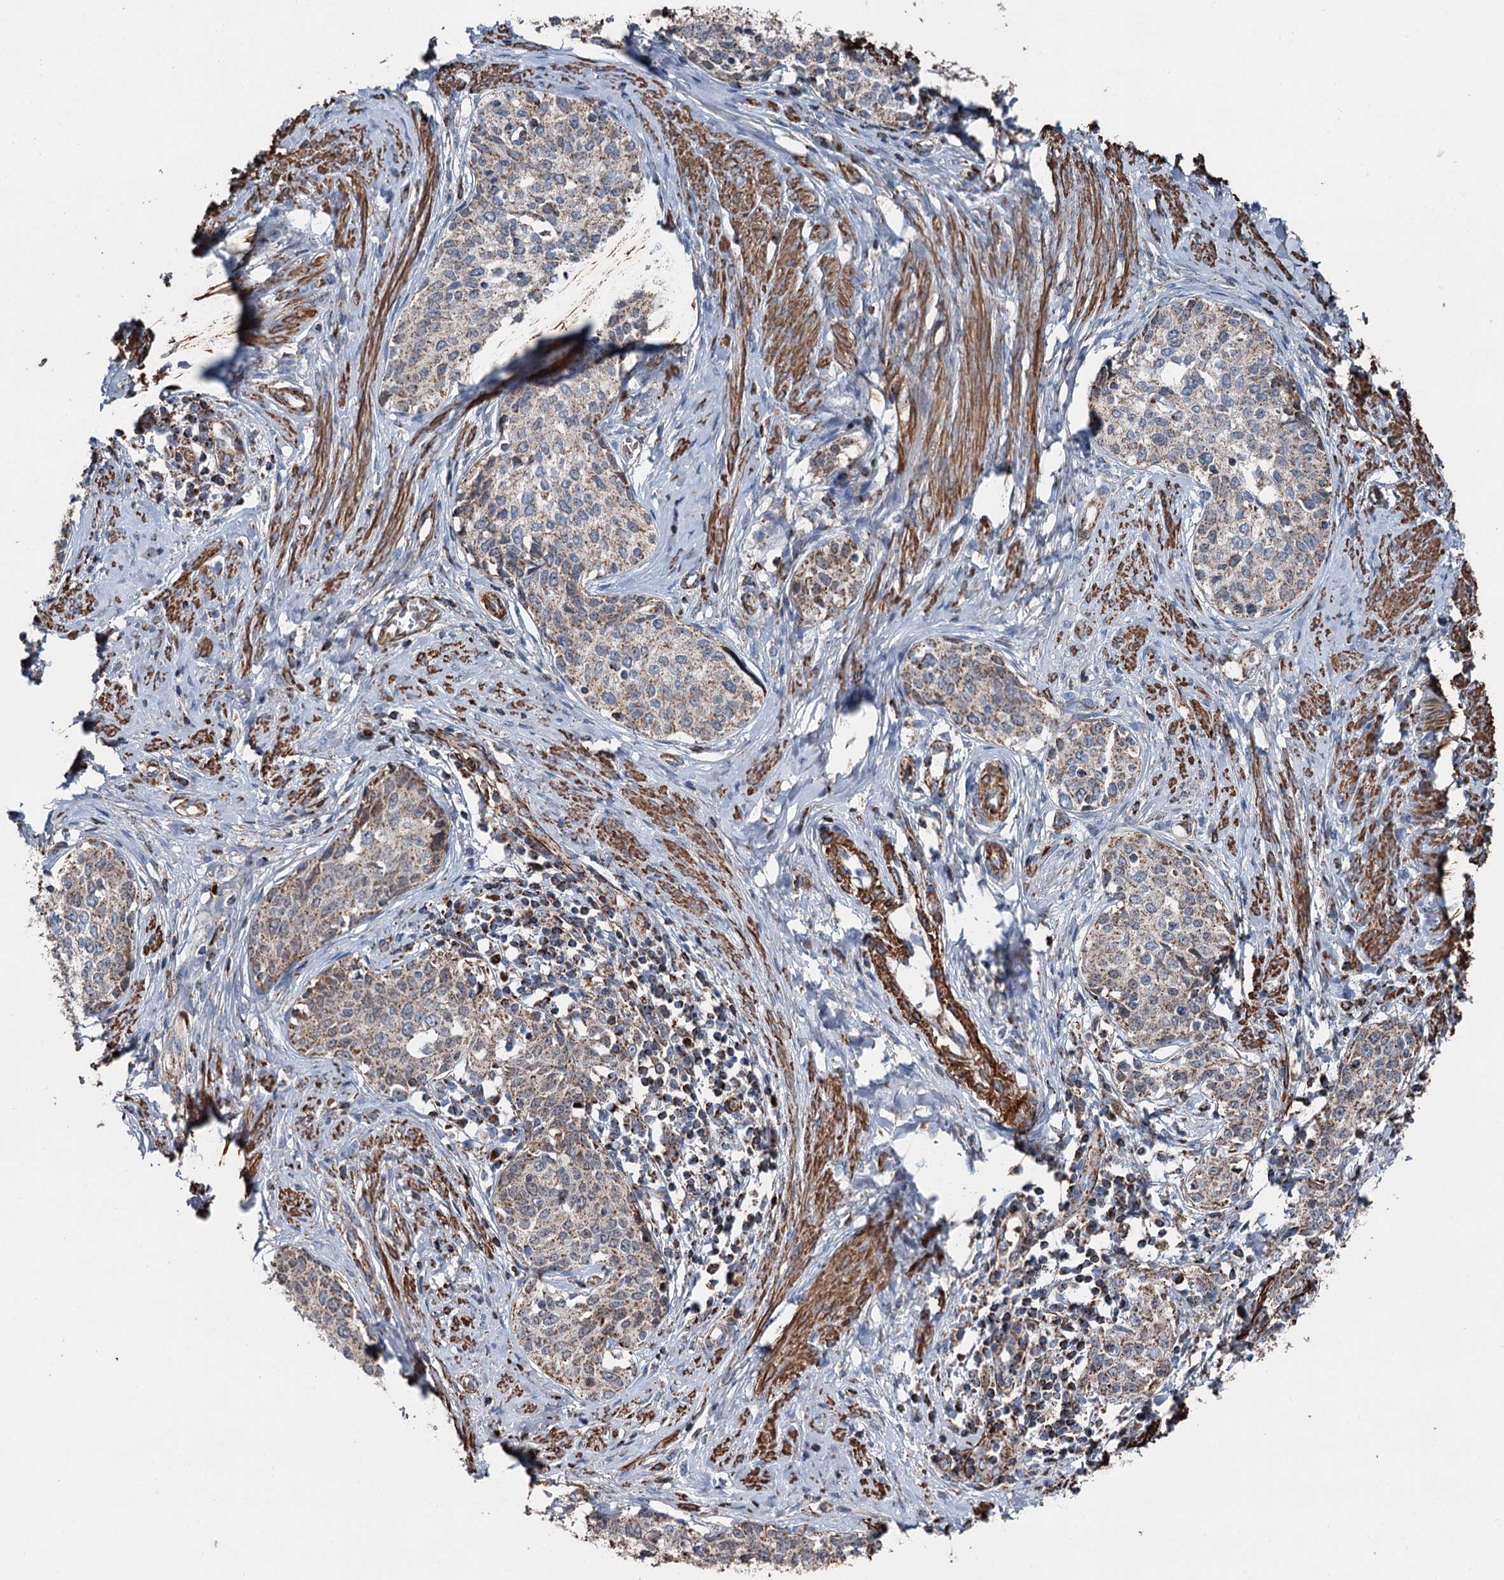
{"staining": {"intensity": "moderate", "quantity": ">75%", "location": "cytoplasmic/membranous"}, "tissue": "cervical cancer", "cell_type": "Tumor cells", "image_type": "cancer", "snomed": [{"axis": "morphology", "description": "Squamous cell carcinoma, NOS"}, {"axis": "morphology", "description": "Adenocarcinoma, NOS"}, {"axis": "topography", "description": "Cervix"}], "caption": "The immunohistochemical stain shows moderate cytoplasmic/membranous positivity in tumor cells of cervical squamous cell carcinoma tissue.", "gene": "DDIAS", "patient": {"sex": "female", "age": 52}}